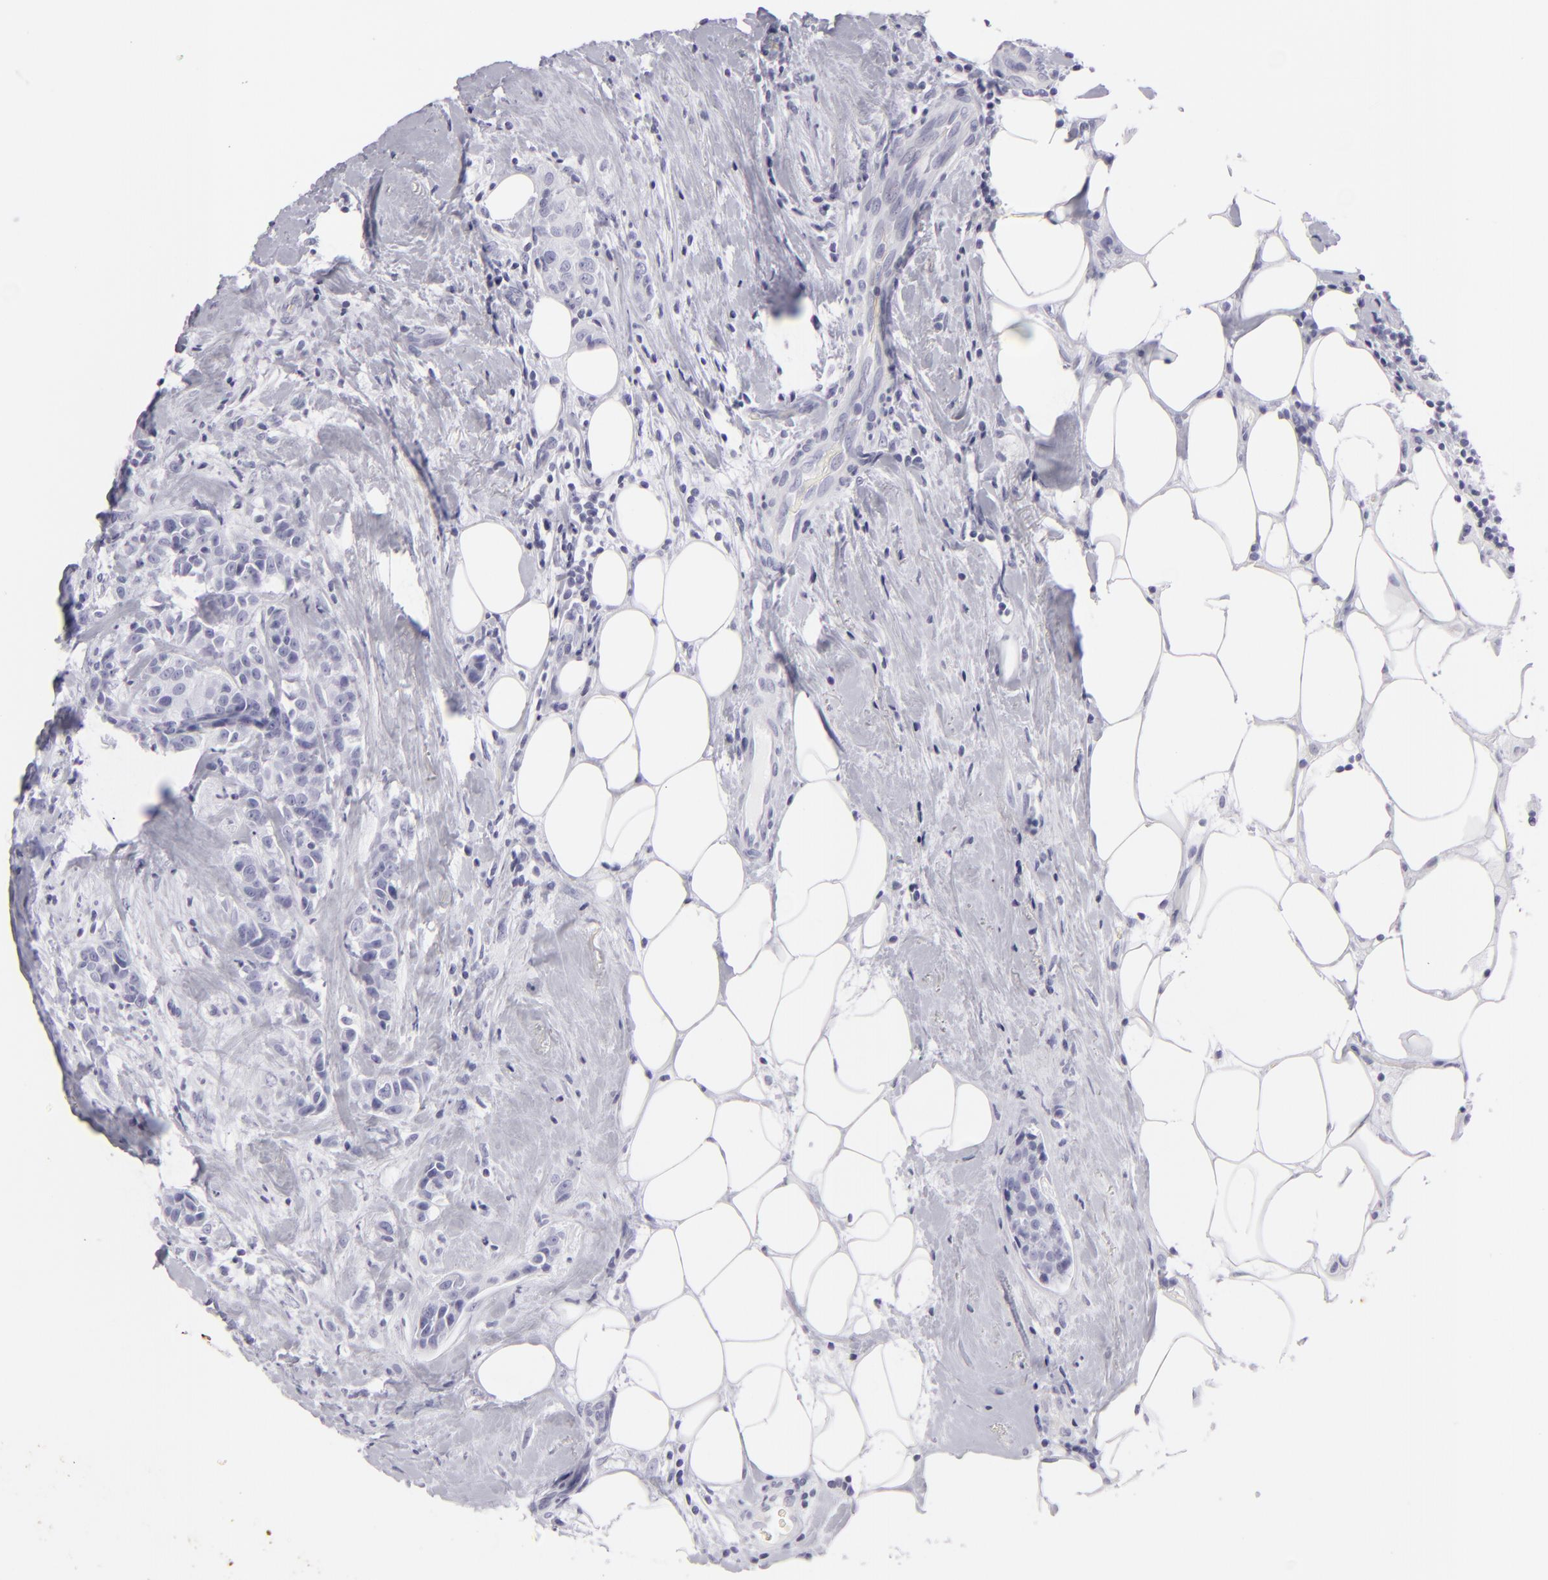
{"staining": {"intensity": "negative", "quantity": "none", "location": "none"}, "tissue": "breast cancer", "cell_type": "Tumor cells", "image_type": "cancer", "snomed": [{"axis": "morphology", "description": "Duct carcinoma"}, {"axis": "topography", "description": "Breast"}], "caption": "Breast cancer (intraductal carcinoma) was stained to show a protein in brown. There is no significant expression in tumor cells.", "gene": "KRT1", "patient": {"sex": "female", "age": 45}}